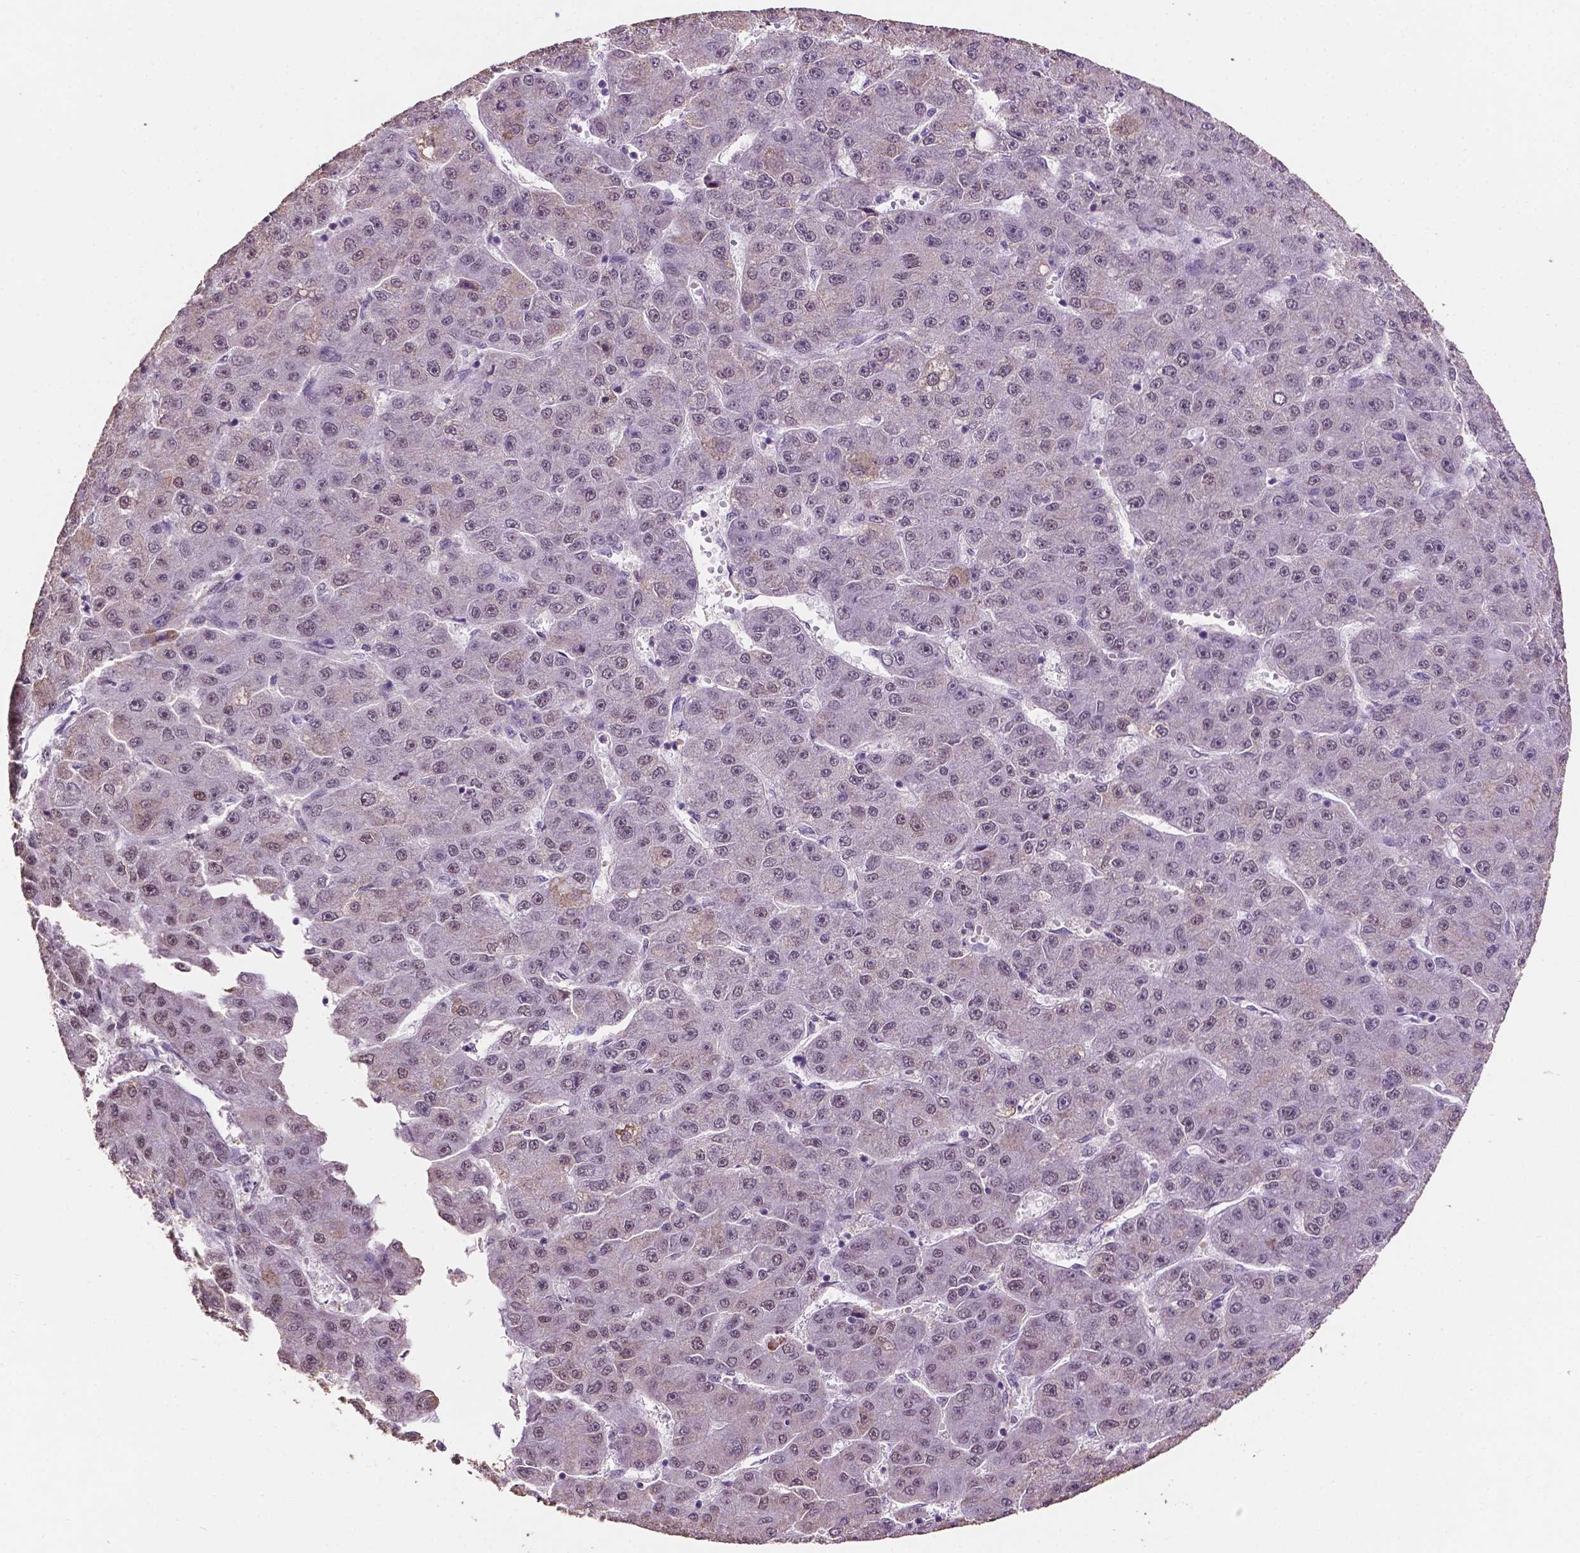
{"staining": {"intensity": "weak", "quantity": "<25%", "location": "cytoplasmic/membranous,nuclear"}, "tissue": "liver cancer", "cell_type": "Tumor cells", "image_type": "cancer", "snomed": [{"axis": "morphology", "description": "Carcinoma, Hepatocellular, NOS"}, {"axis": "topography", "description": "Liver"}], "caption": "High magnification brightfield microscopy of liver cancer stained with DAB (brown) and counterstained with hematoxylin (blue): tumor cells show no significant staining.", "gene": "PTPN6", "patient": {"sex": "male", "age": 67}}